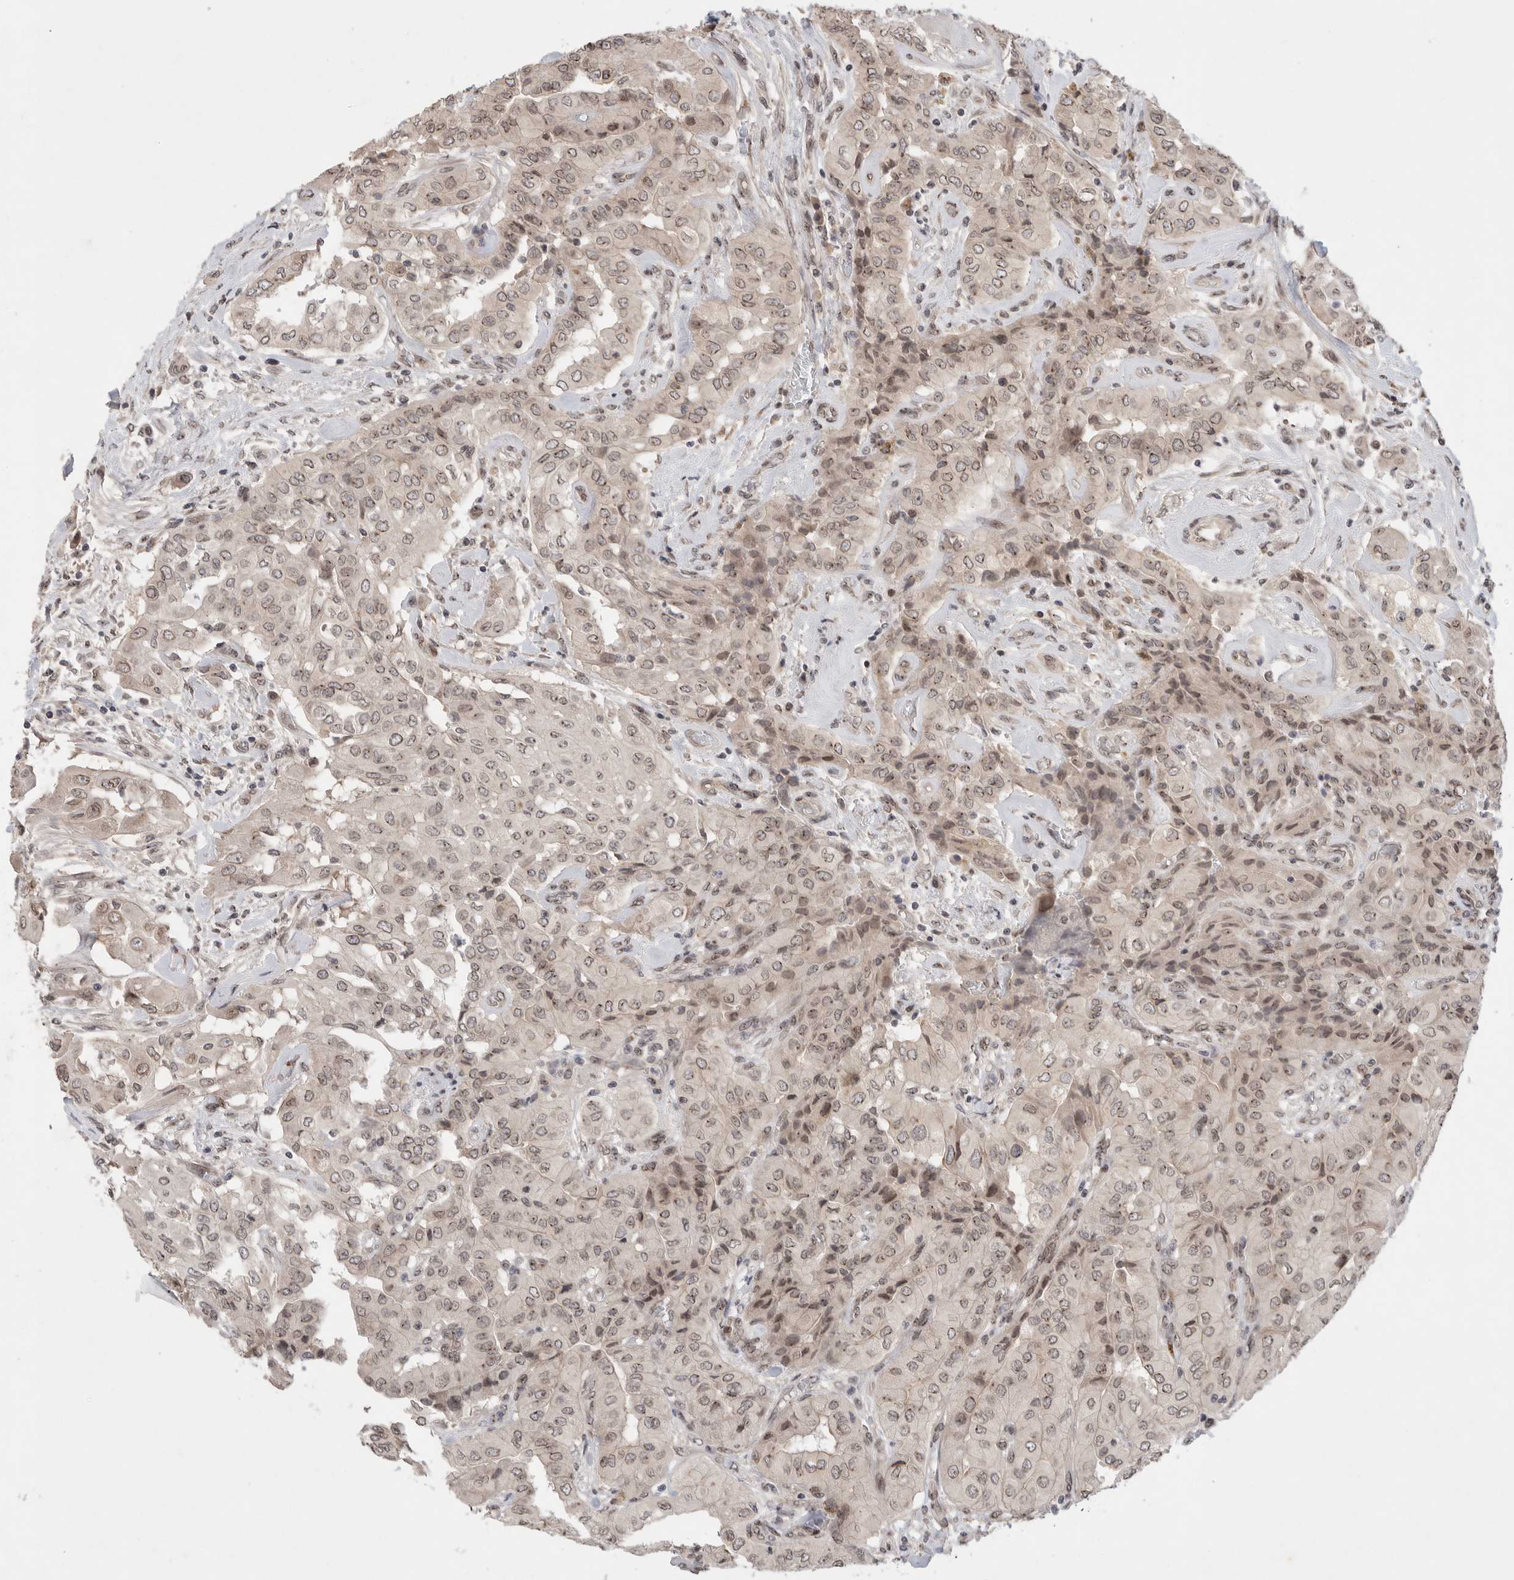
{"staining": {"intensity": "weak", "quantity": "25%-75%", "location": "nuclear"}, "tissue": "thyroid cancer", "cell_type": "Tumor cells", "image_type": "cancer", "snomed": [{"axis": "morphology", "description": "Papillary adenocarcinoma, NOS"}, {"axis": "topography", "description": "Thyroid gland"}], "caption": "A low amount of weak nuclear positivity is seen in about 25%-75% of tumor cells in thyroid papillary adenocarcinoma tissue. (DAB IHC with brightfield microscopy, high magnification).", "gene": "LEMD3", "patient": {"sex": "female", "age": 59}}